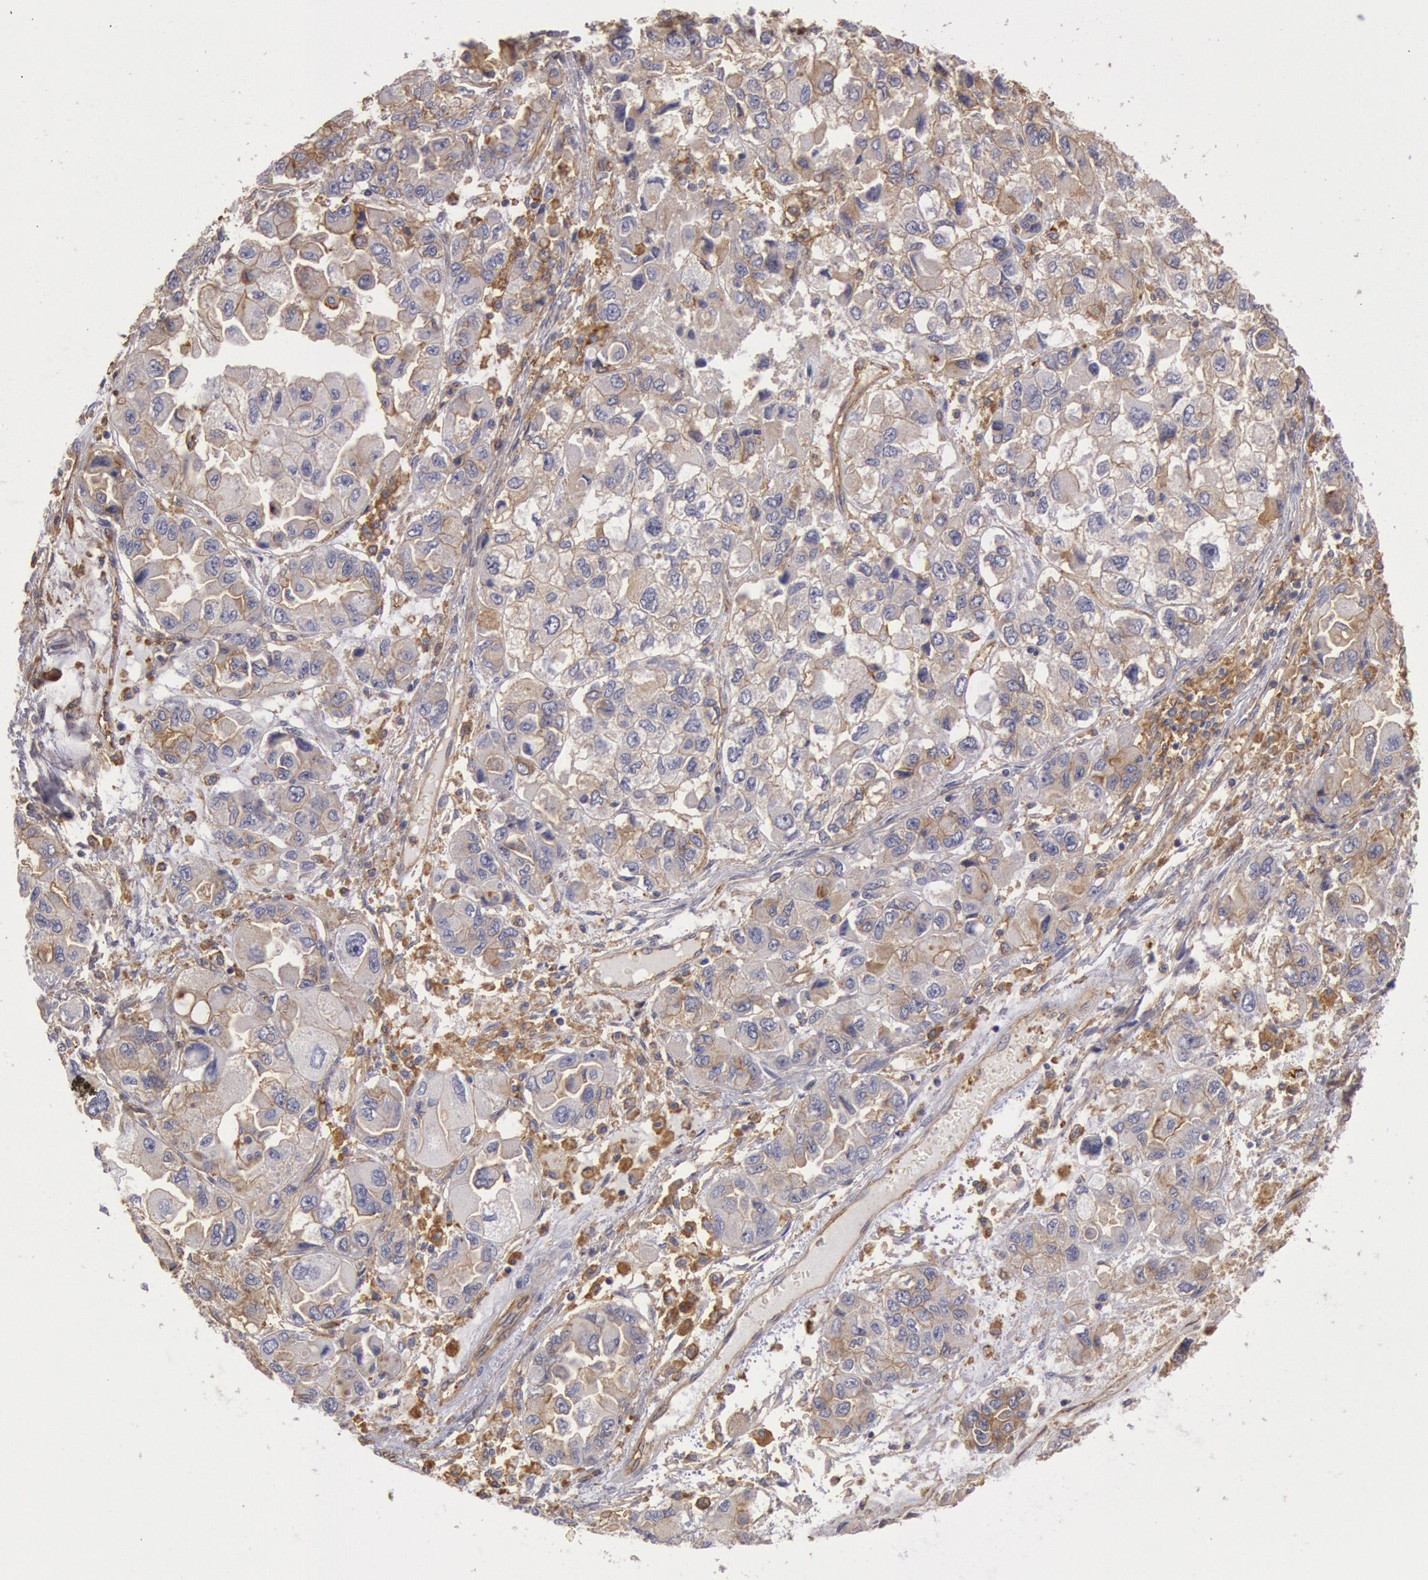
{"staining": {"intensity": "weak", "quantity": "25%-75%", "location": "cytoplasmic/membranous"}, "tissue": "ovarian cancer", "cell_type": "Tumor cells", "image_type": "cancer", "snomed": [{"axis": "morphology", "description": "Cystadenocarcinoma, serous, NOS"}, {"axis": "topography", "description": "Ovary"}], "caption": "This micrograph demonstrates immunohistochemistry staining of human serous cystadenocarcinoma (ovarian), with low weak cytoplasmic/membranous staining in about 25%-75% of tumor cells.", "gene": "SNAP23", "patient": {"sex": "female", "age": 84}}